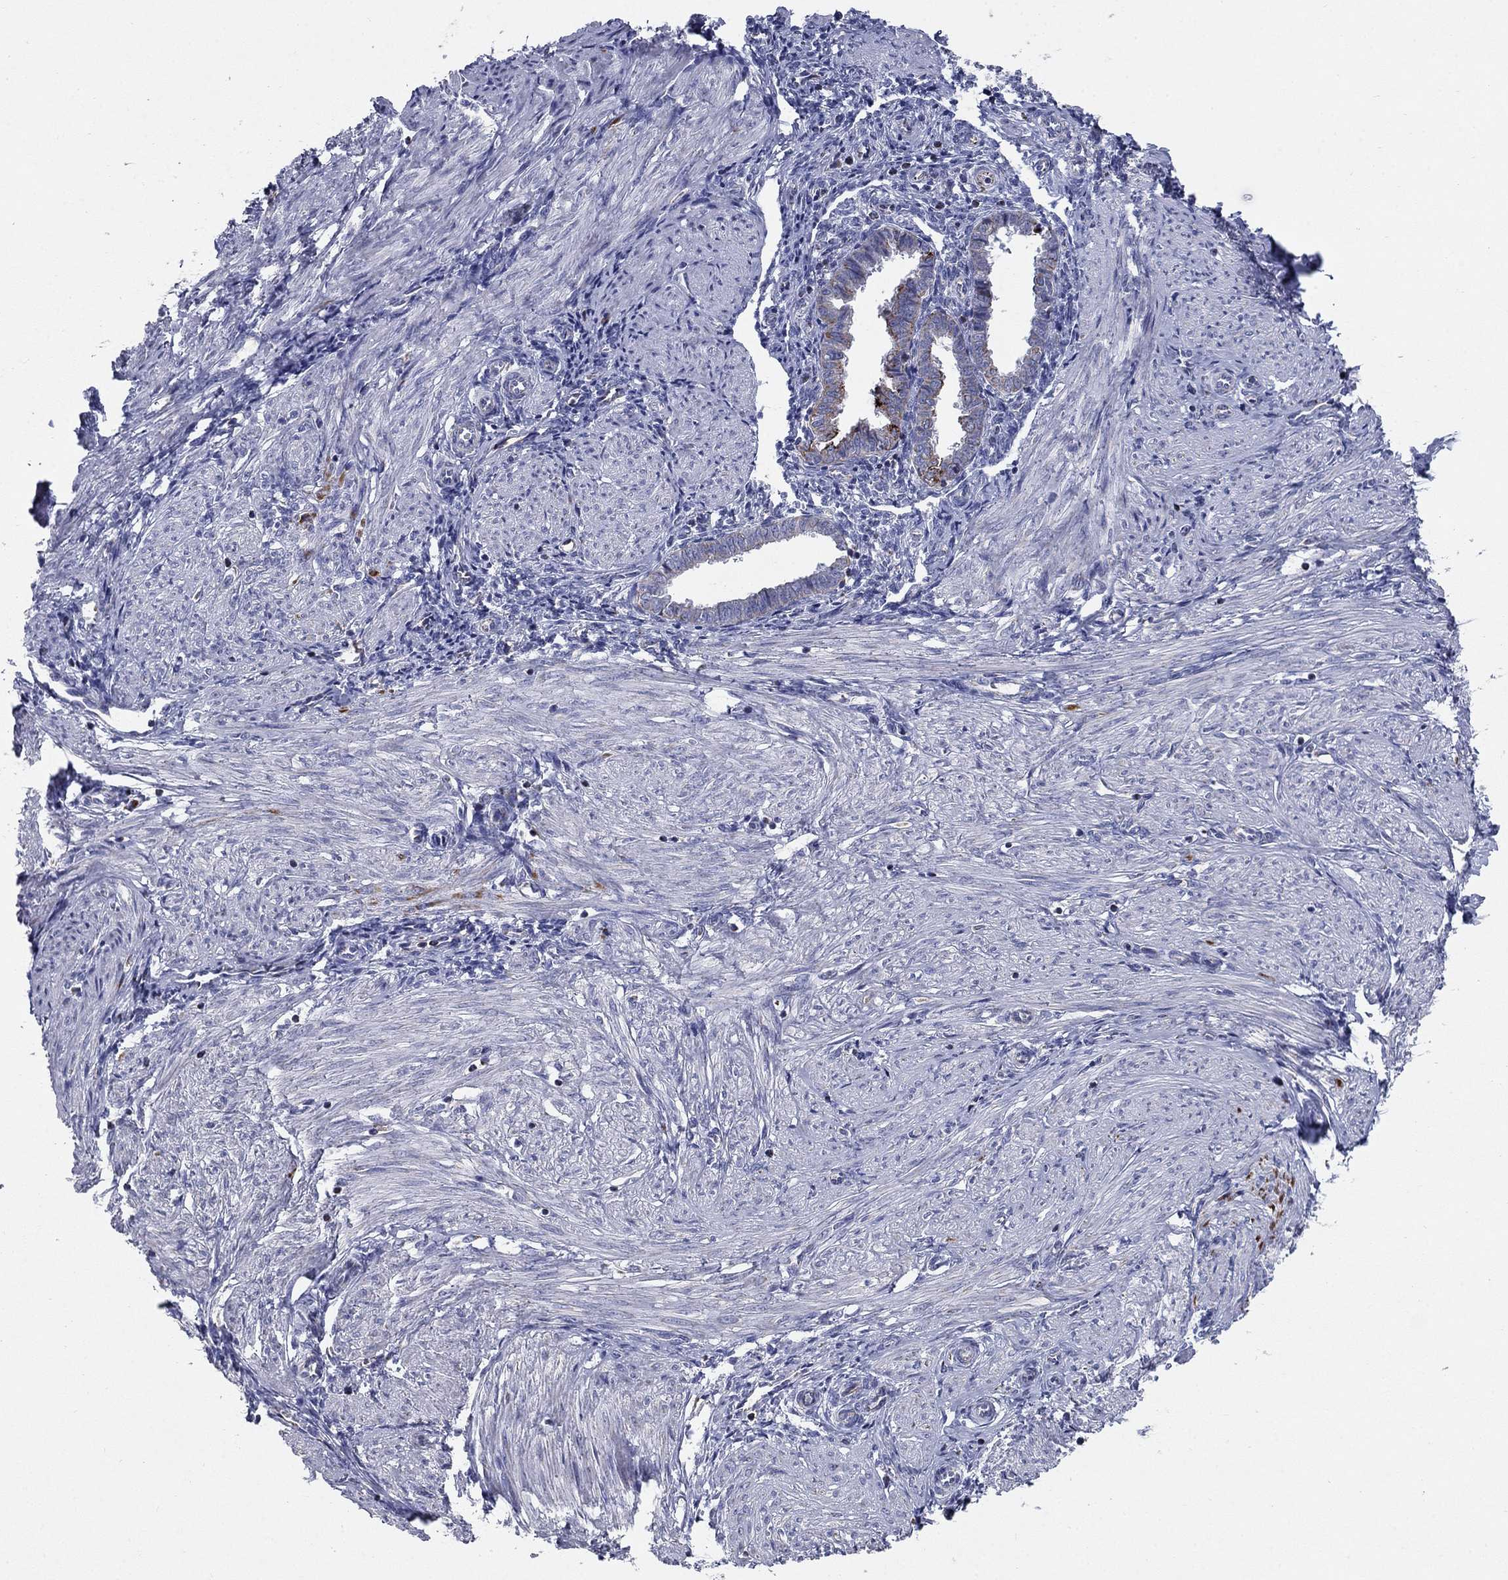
{"staining": {"intensity": "negative", "quantity": "none", "location": "none"}, "tissue": "endometrium", "cell_type": "Cells in endometrial stroma", "image_type": "normal", "snomed": [{"axis": "morphology", "description": "Normal tissue, NOS"}, {"axis": "topography", "description": "Endometrium"}], "caption": "Immunohistochemistry photomicrograph of normal human endometrium stained for a protein (brown), which exhibits no staining in cells in endometrial stroma. (Stains: DAB immunohistochemistry (IHC) with hematoxylin counter stain, Microscopy: brightfield microscopy at high magnification).", "gene": "NDUFA4L2", "patient": {"sex": "female", "age": 37}}